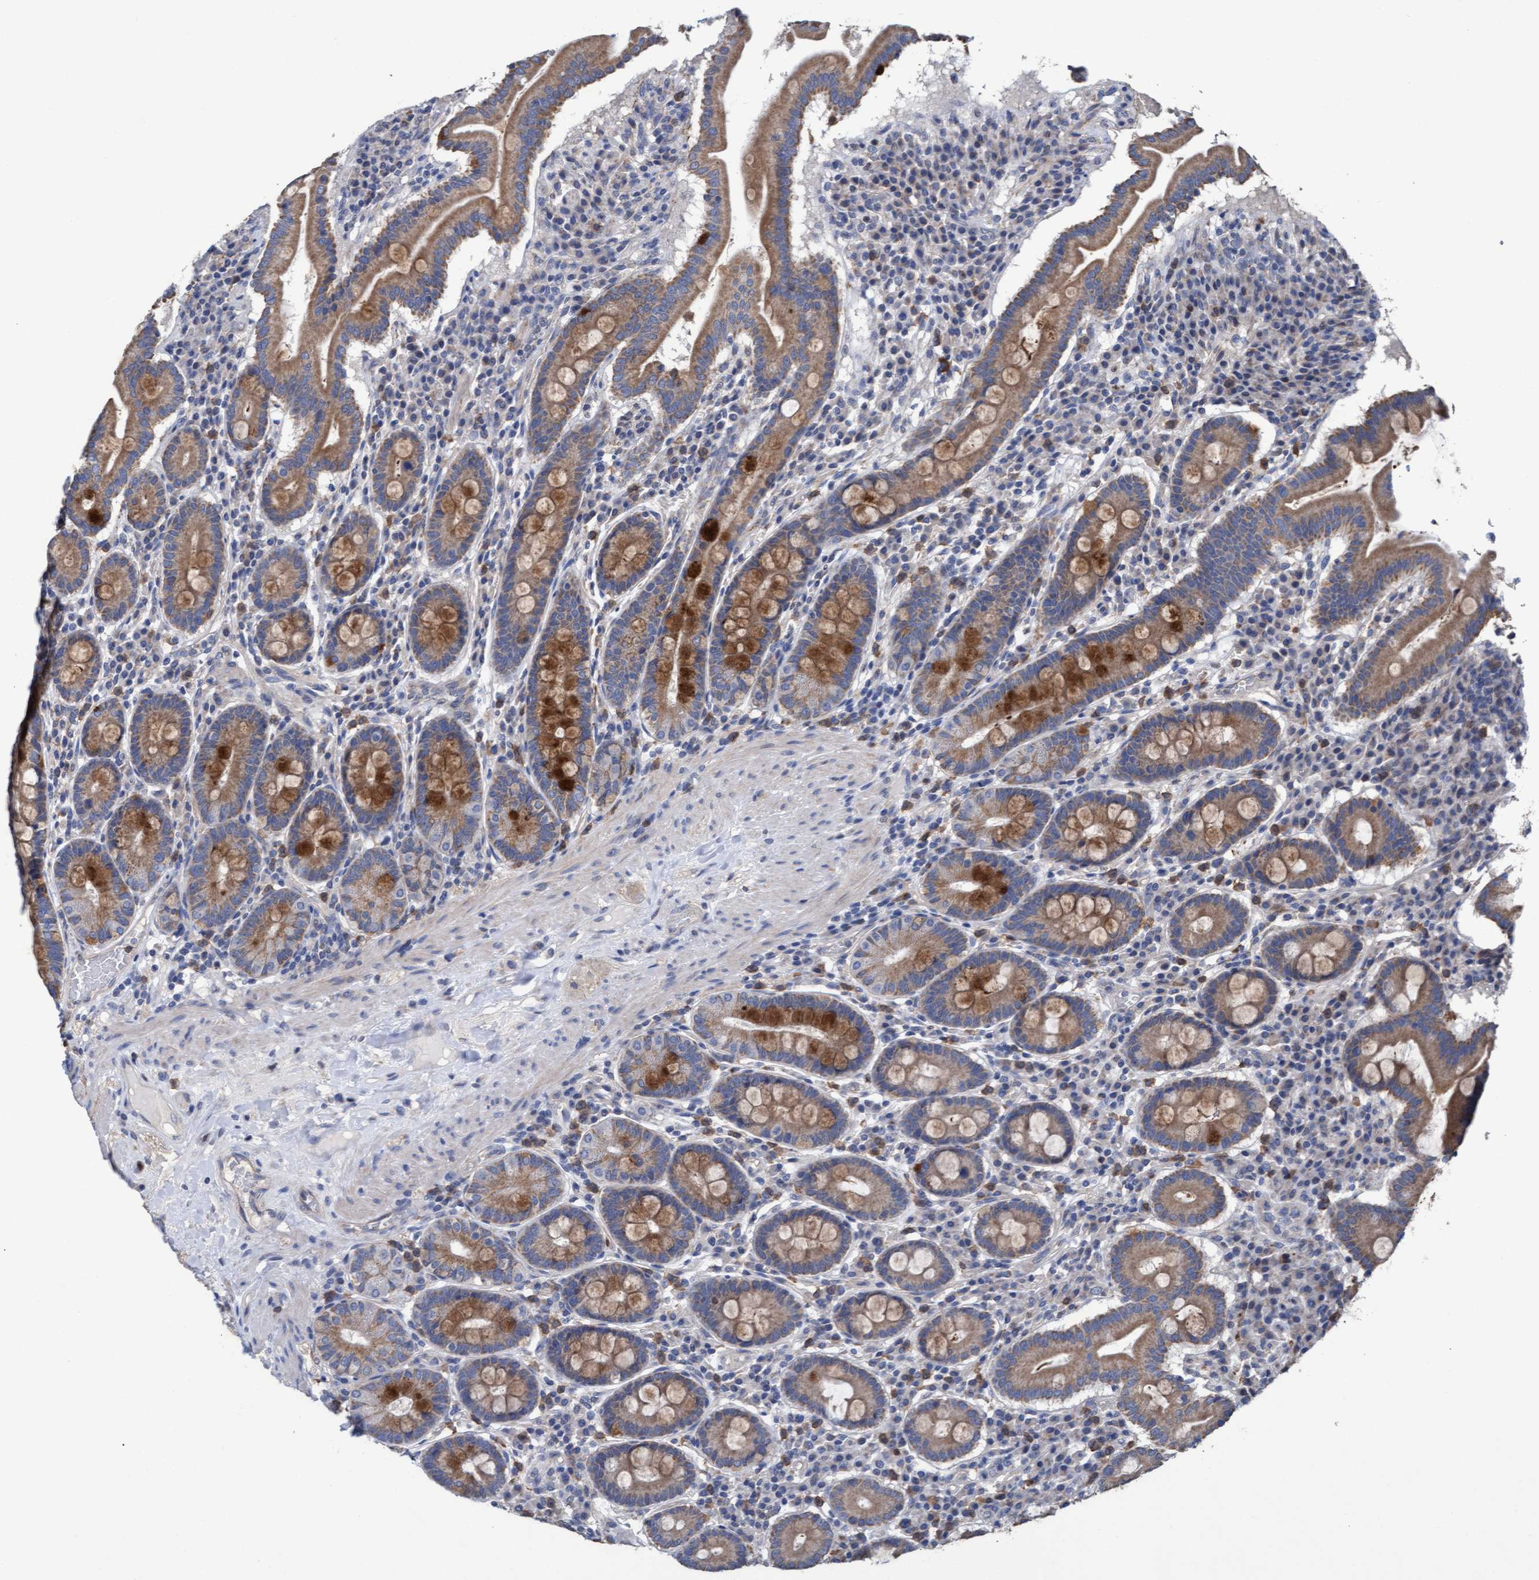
{"staining": {"intensity": "moderate", "quantity": ">75%", "location": "cytoplasmic/membranous"}, "tissue": "duodenum", "cell_type": "Glandular cells", "image_type": "normal", "snomed": [{"axis": "morphology", "description": "Normal tissue, NOS"}, {"axis": "topography", "description": "Duodenum"}], "caption": "Brown immunohistochemical staining in benign human duodenum exhibits moderate cytoplasmic/membranous positivity in about >75% of glandular cells.", "gene": "MRPL38", "patient": {"sex": "male", "age": 50}}